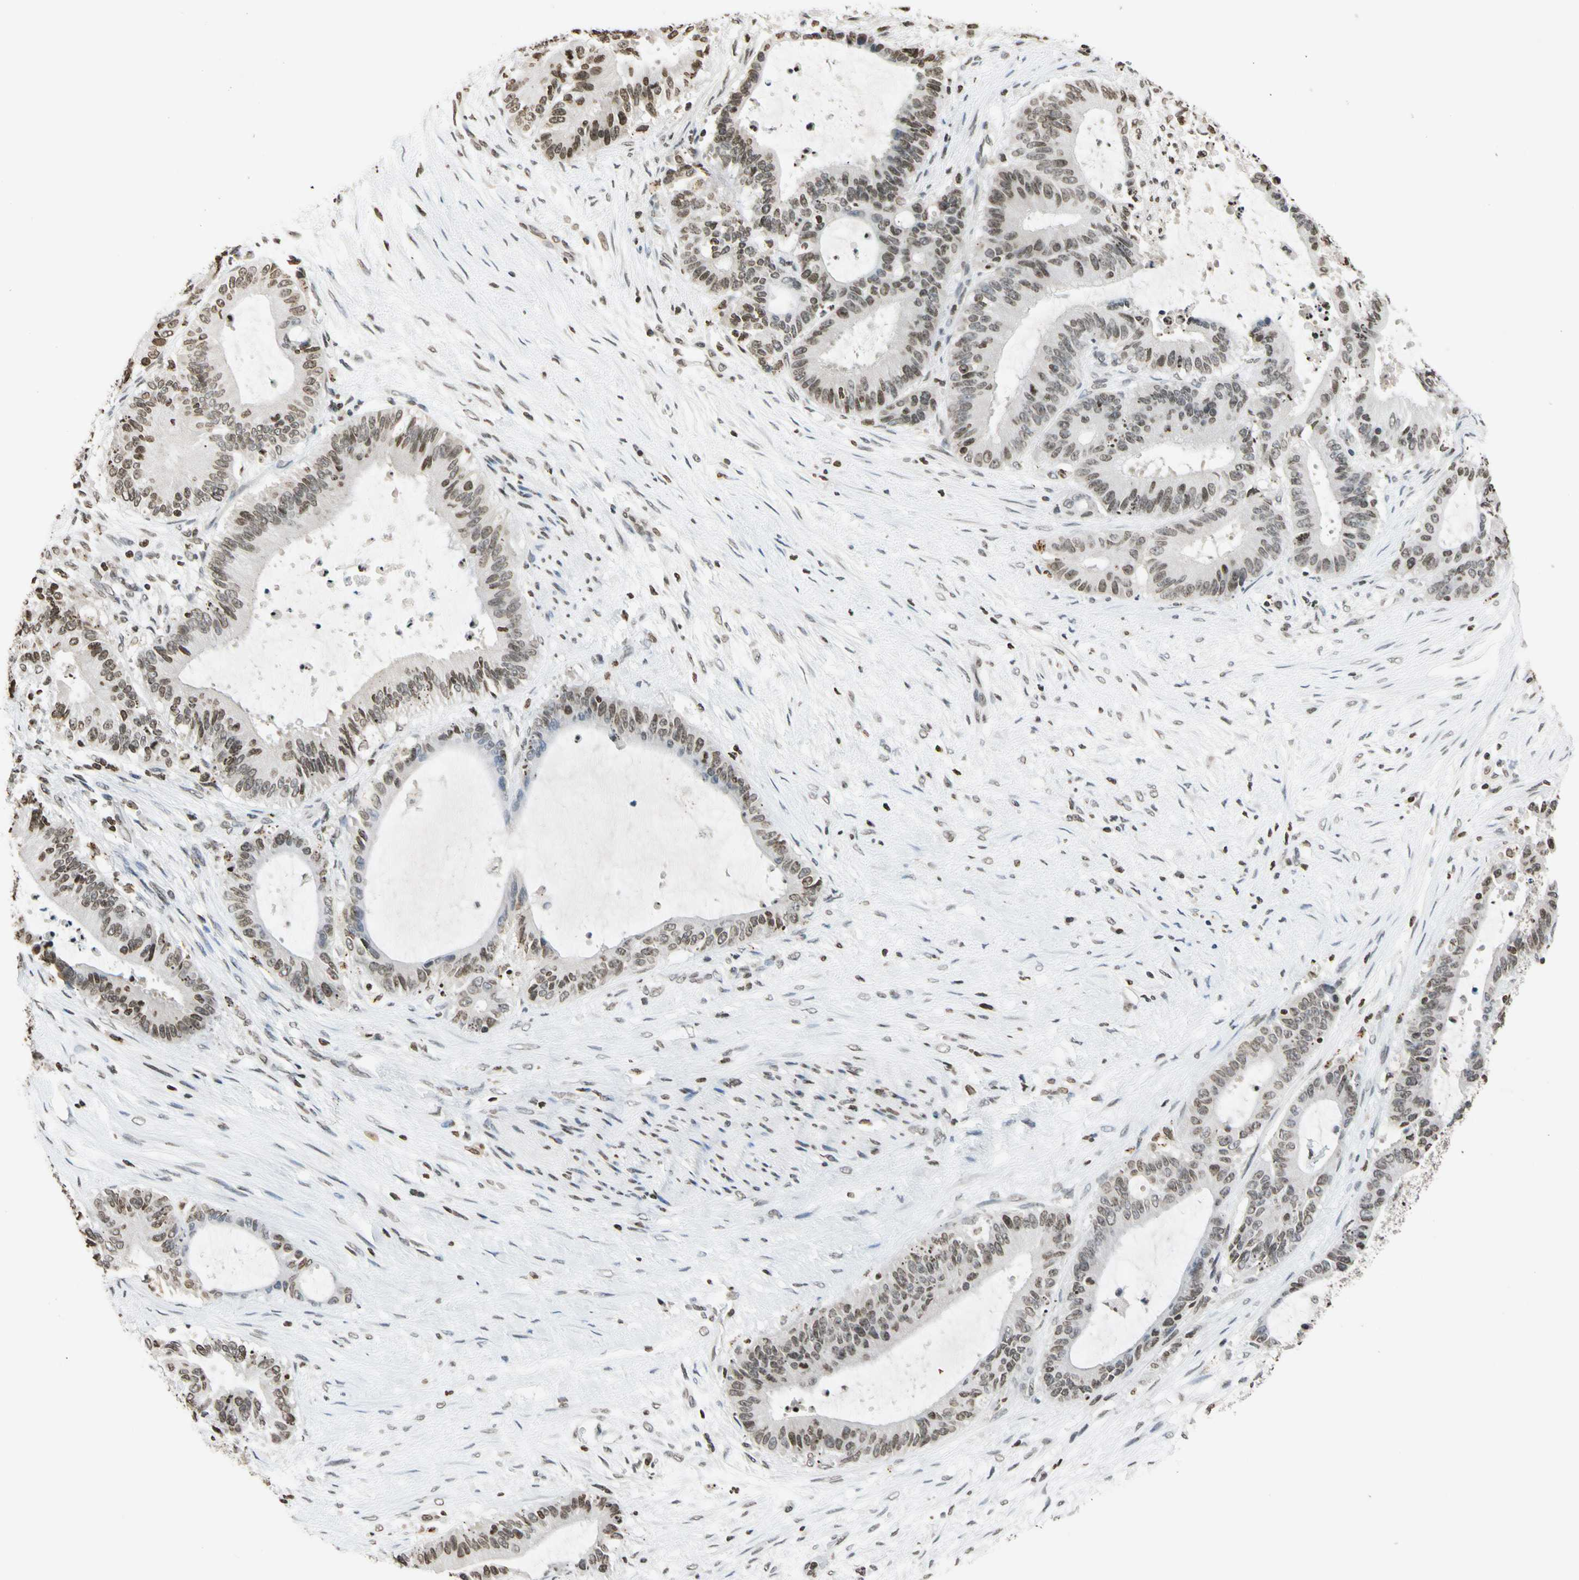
{"staining": {"intensity": "weak", "quantity": "25%-75%", "location": "nuclear"}, "tissue": "liver cancer", "cell_type": "Tumor cells", "image_type": "cancer", "snomed": [{"axis": "morphology", "description": "Cholangiocarcinoma"}, {"axis": "topography", "description": "Liver"}], "caption": "A low amount of weak nuclear positivity is seen in about 25%-75% of tumor cells in liver cholangiocarcinoma tissue. The staining was performed using DAB to visualize the protein expression in brown, while the nuclei were stained in blue with hematoxylin (Magnification: 20x).", "gene": "GPX4", "patient": {"sex": "female", "age": 73}}